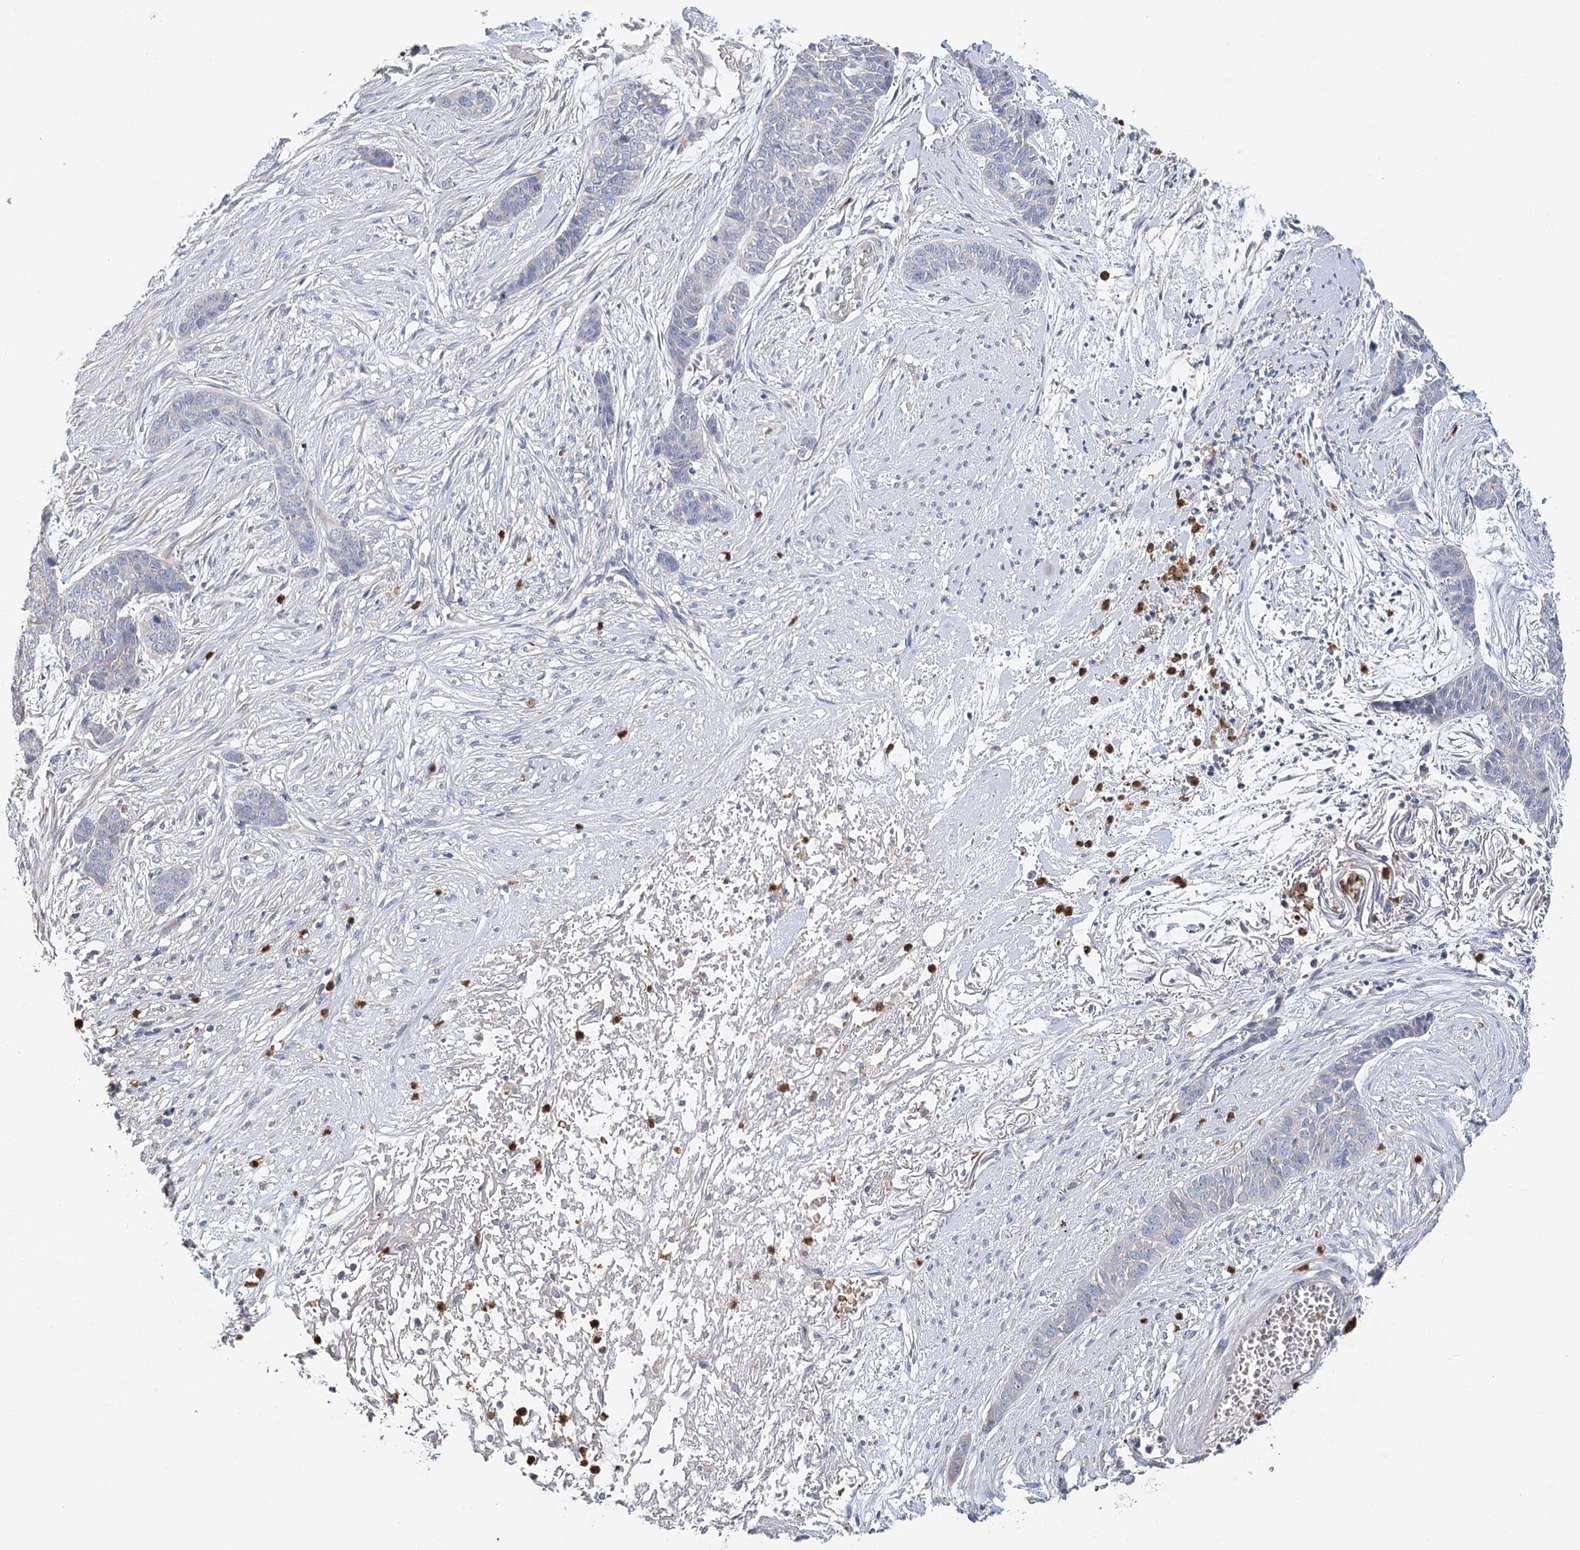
{"staining": {"intensity": "negative", "quantity": "none", "location": "none"}, "tissue": "skin cancer", "cell_type": "Tumor cells", "image_type": "cancer", "snomed": [{"axis": "morphology", "description": "Basal cell carcinoma"}, {"axis": "topography", "description": "Skin"}], "caption": "Tumor cells are negative for protein expression in human skin cancer.", "gene": "EPB41L5", "patient": {"sex": "female", "age": 64}}